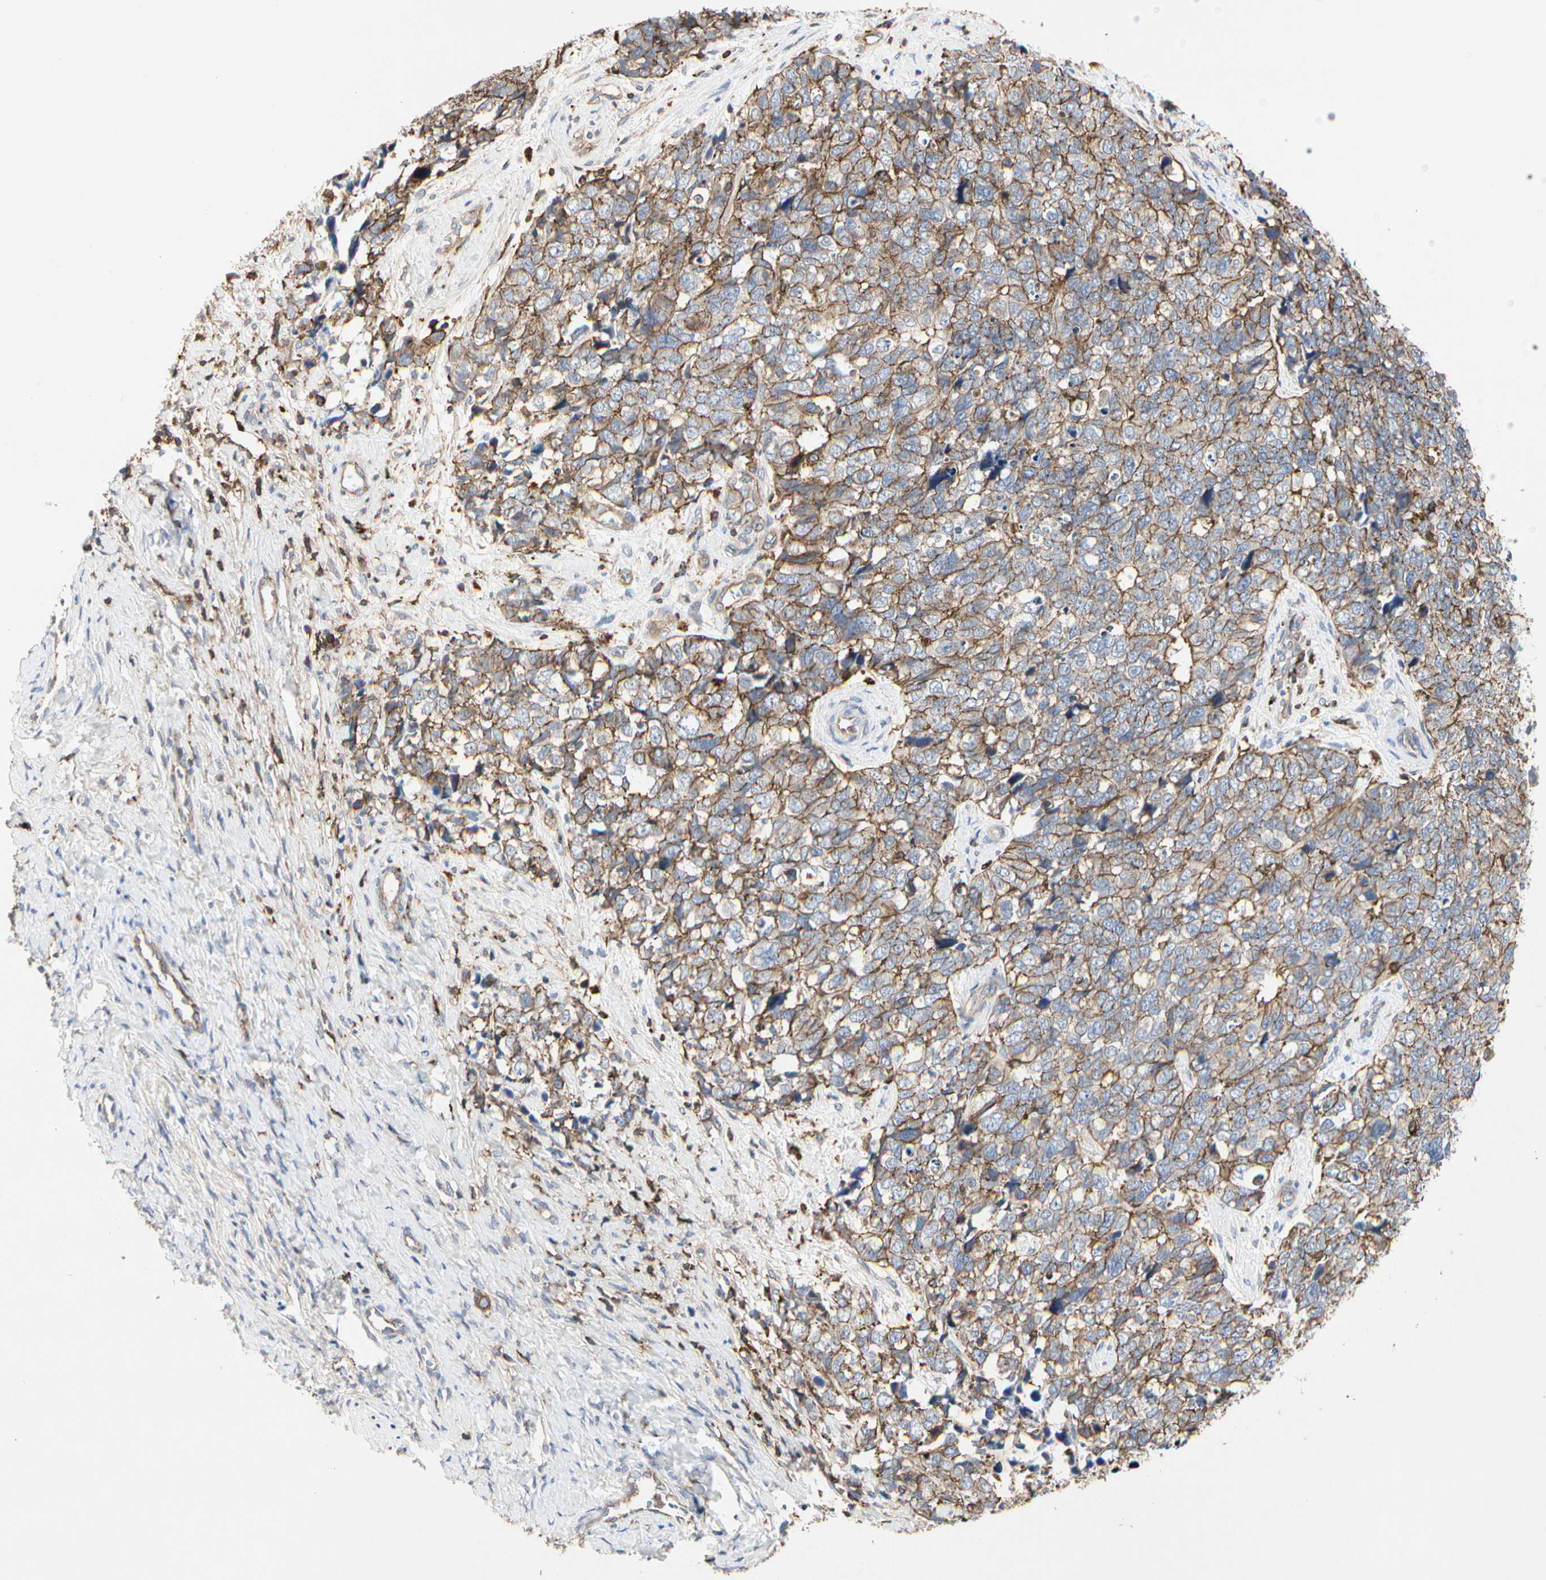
{"staining": {"intensity": "moderate", "quantity": ">75%", "location": "cytoplasmic/membranous"}, "tissue": "cervical cancer", "cell_type": "Tumor cells", "image_type": "cancer", "snomed": [{"axis": "morphology", "description": "Squamous cell carcinoma, NOS"}, {"axis": "topography", "description": "Cervix"}], "caption": "Cervical squamous cell carcinoma stained for a protein (brown) reveals moderate cytoplasmic/membranous positive positivity in about >75% of tumor cells.", "gene": "NAPG", "patient": {"sex": "female", "age": 63}}